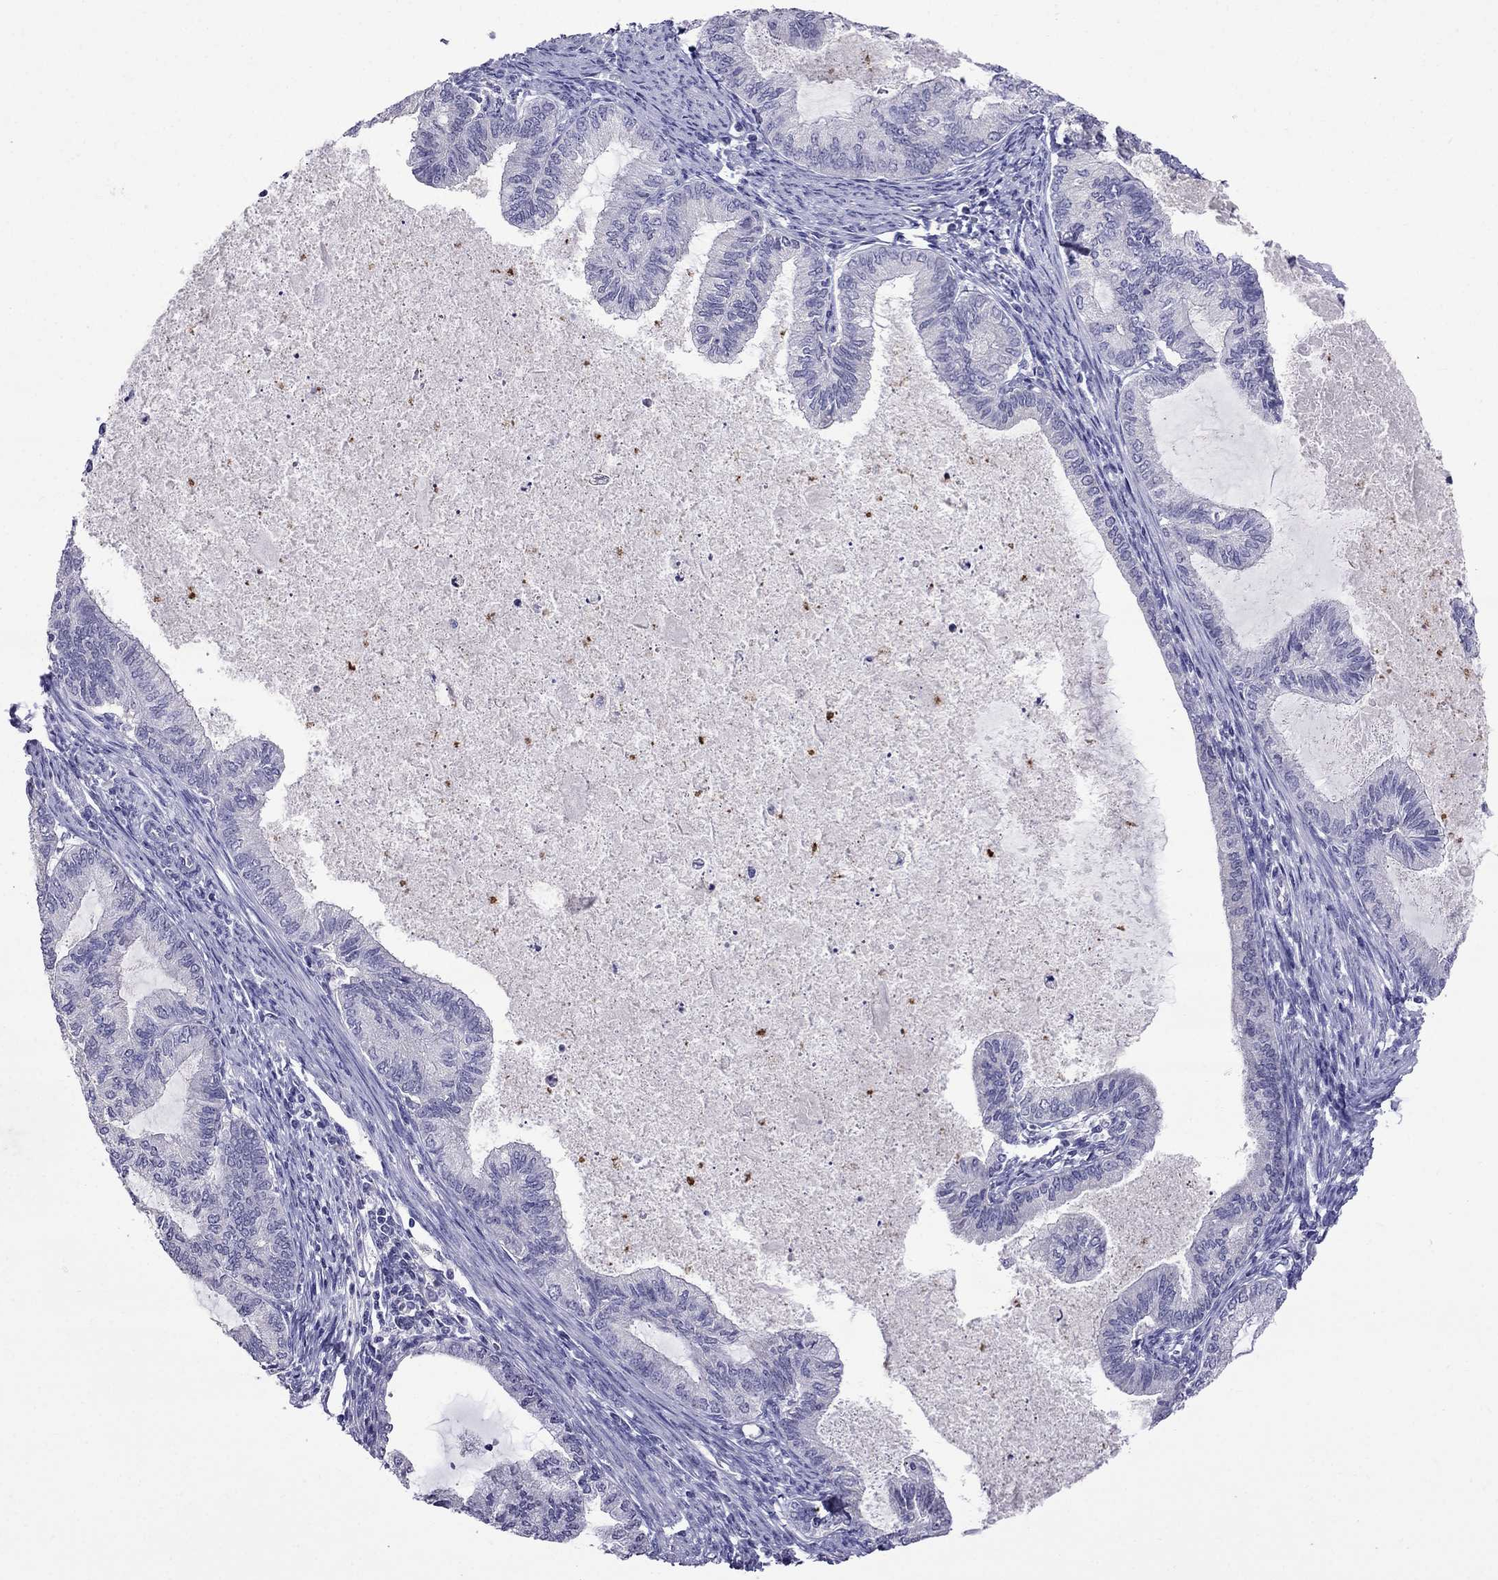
{"staining": {"intensity": "negative", "quantity": "none", "location": "none"}, "tissue": "endometrial cancer", "cell_type": "Tumor cells", "image_type": "cancer", "snomed": [{"axis": "morphology", "description": "Adenocarcinoma, NOS"}, {"axis": "topography", "description": "Endometrium"}], "caption": "Tumor cells show no significant protein expression in adenocarcinoma (endometrial).", "gene": "OLFM4", "patient": {"sex": "female", "age": 86}}